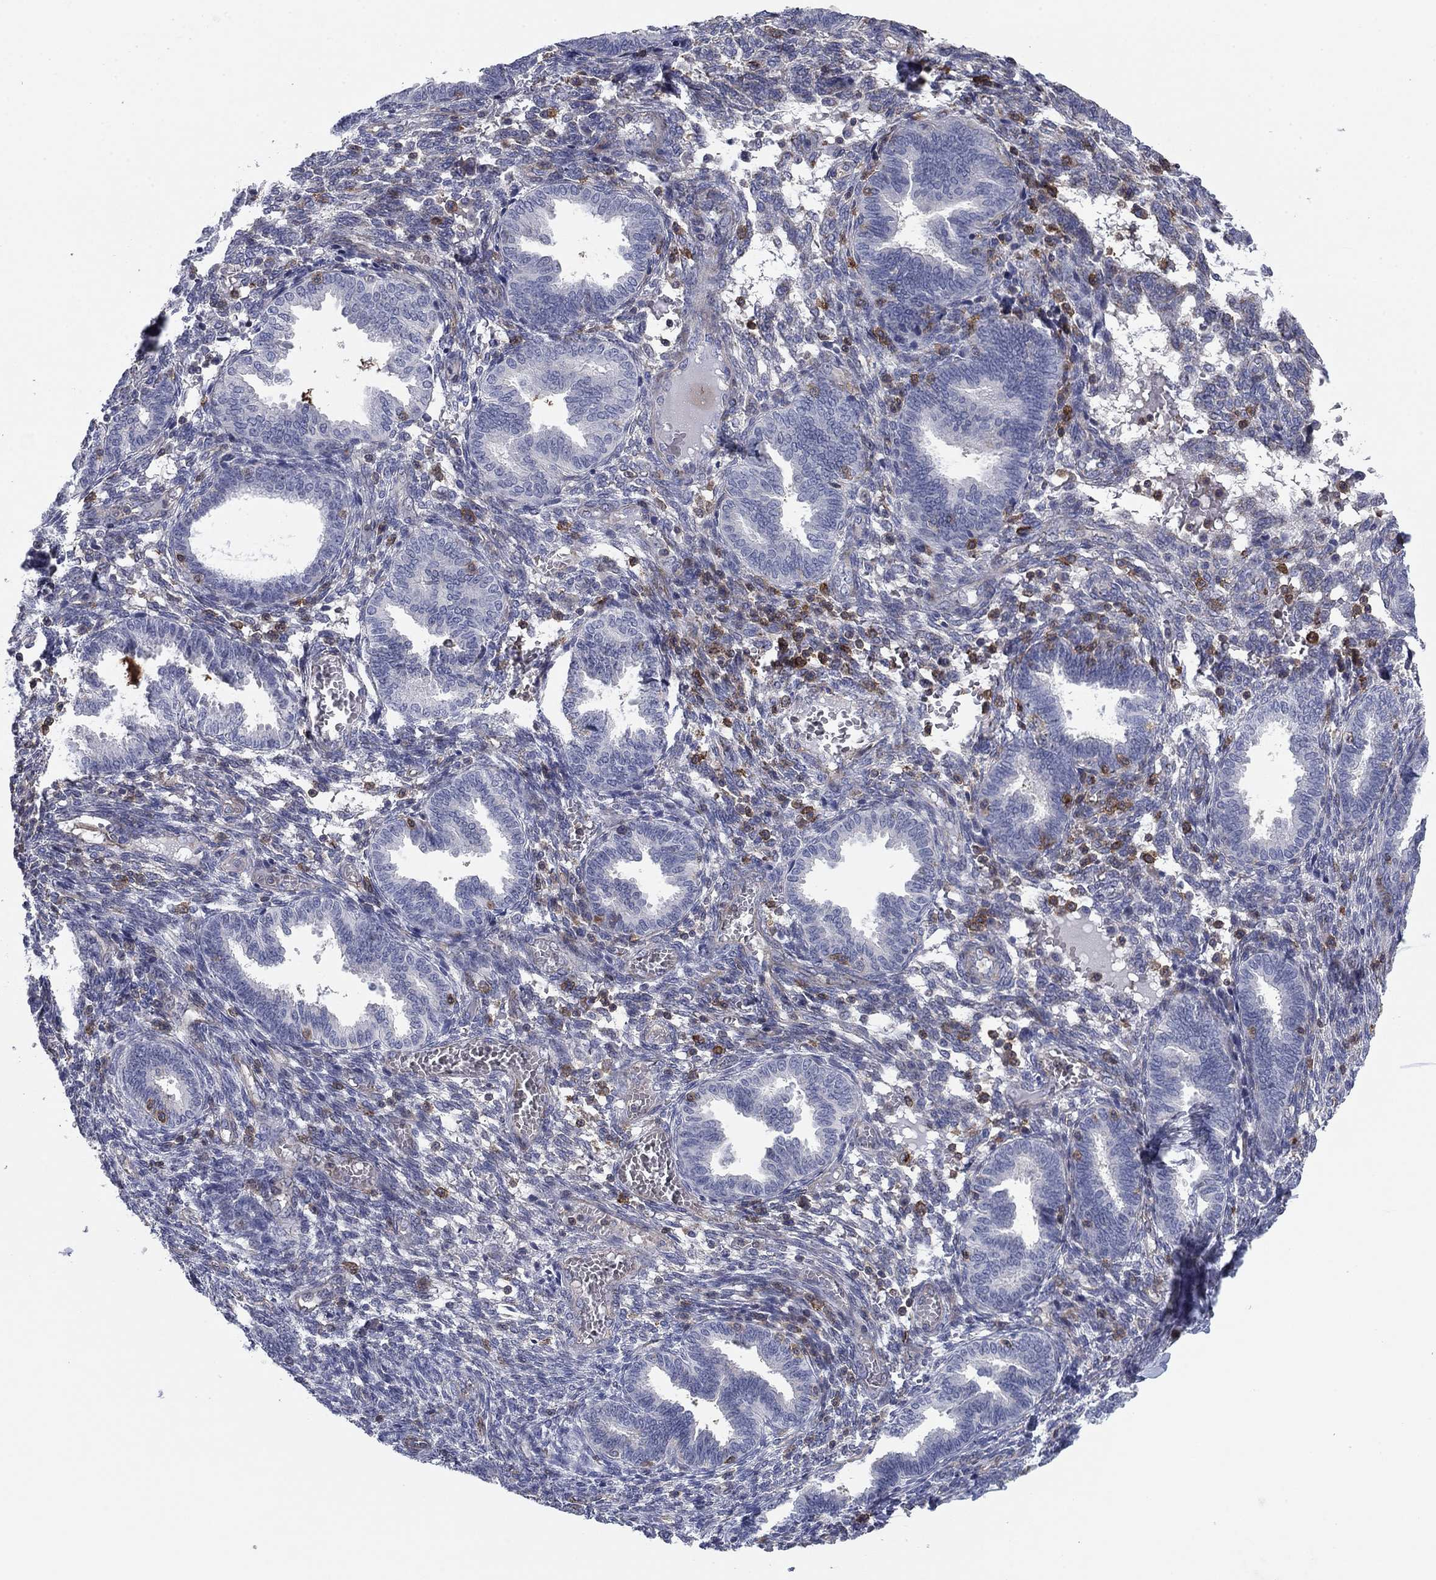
{"staining": {"intensity": "negative", "quantity": "none", "location": "none"}, "tissue": "endometrium", "cell_type": "Cells in endometrial stroma", "image_type": "normal", "snomed": [{"axis": "morphology", "description": "Normal tissue, NOS"}, {"axis": "topography", "description": "Endometrium"}], "caption": "Immunohistochemistry (IHC) photomicrograph of benign human endometrium stained for a protein (brown), which displays no positivity in cells in endometrial stroma. The staining was performed using DAB to visualize the protein expression in brown, while the nuclei were stained in blue with hematoxylin (Magnification: 20x).", "gene": "PSD4", "patient": {"sex": "female", "age": 42}}